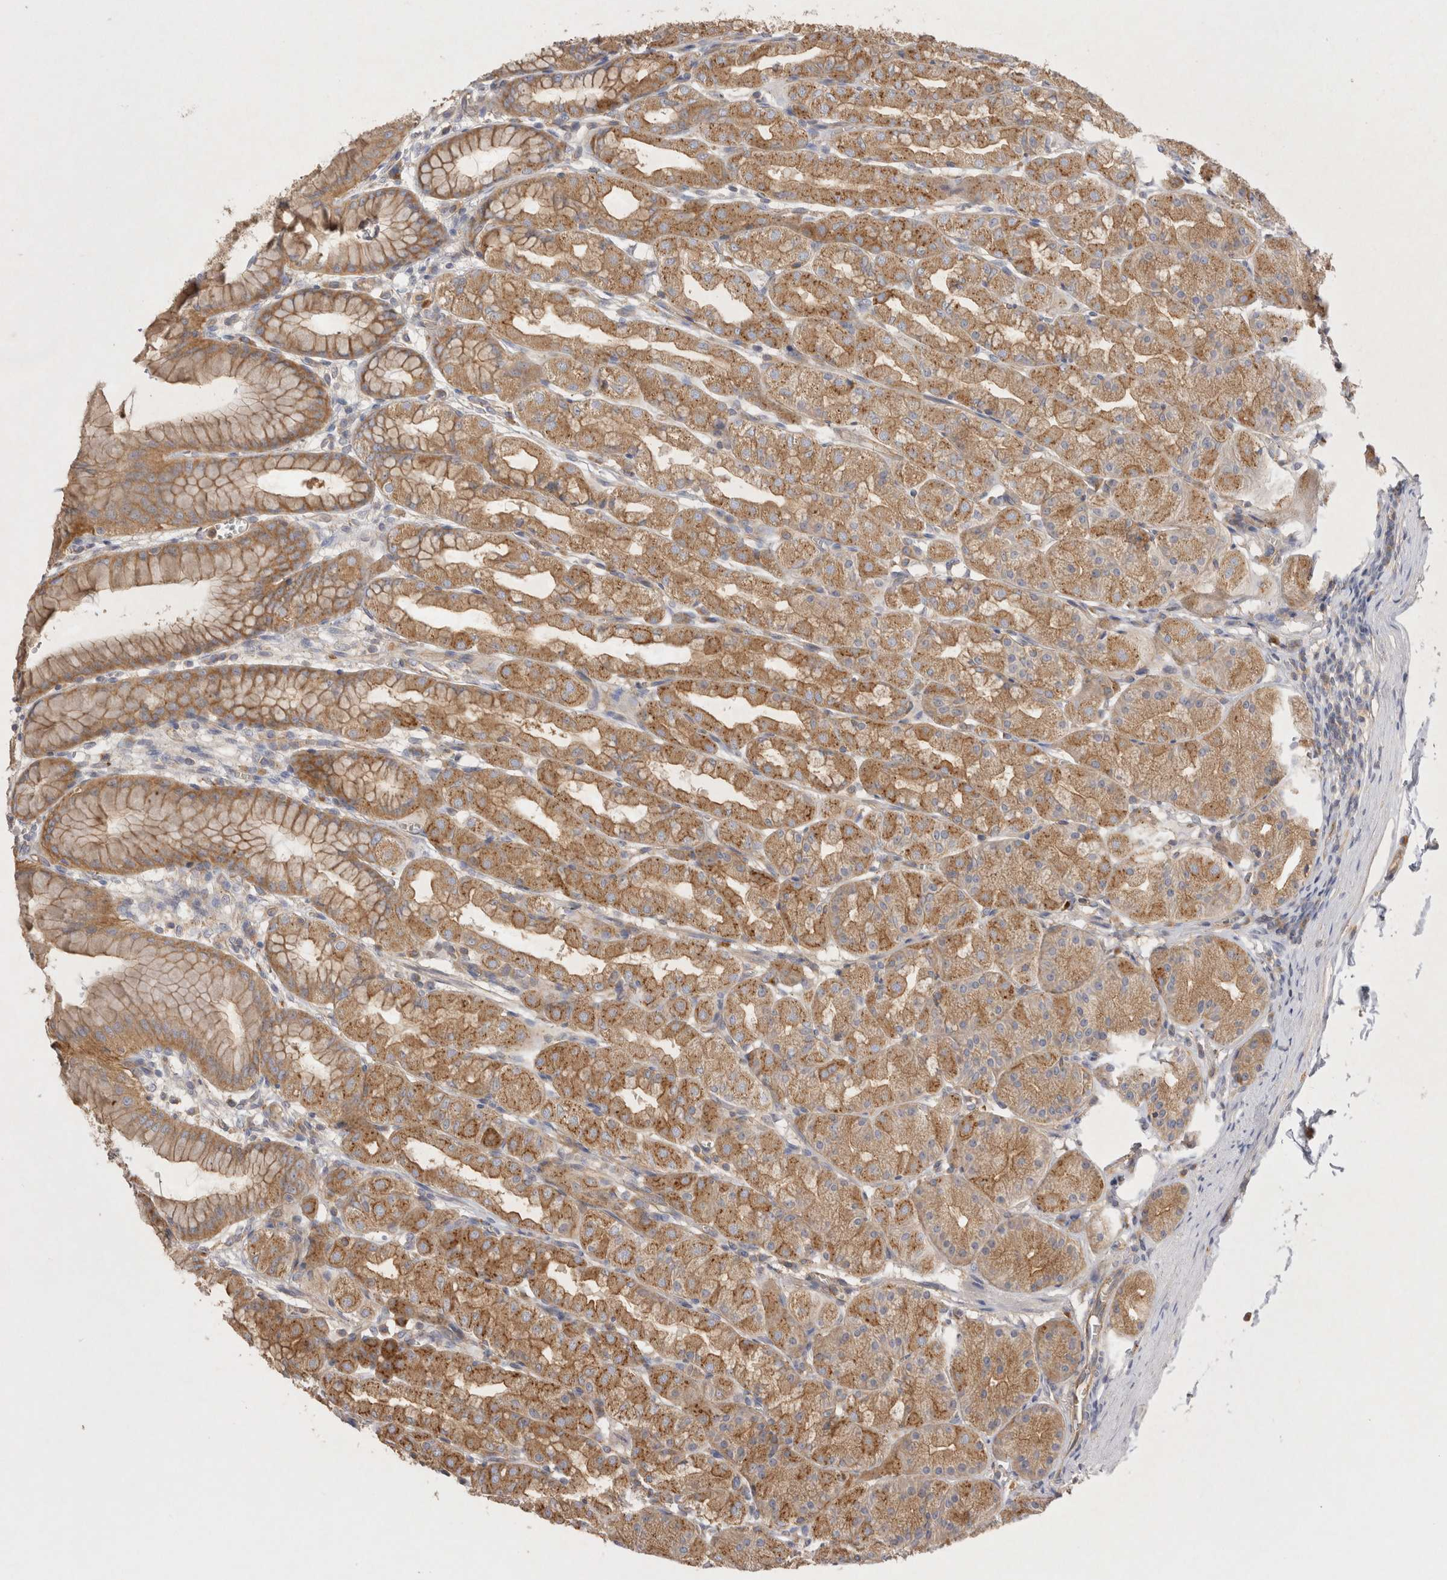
{"staining": {"intensity": "moderate", "quantity": ">75%", "location": "cytoplasmic/membranous"}, "tissue": "stomach", "cell_type": "Glandular cells", "image_type": "normal", "snomed": [{"axis": "morphology", "description": "Normal tissue, NOS"}, {"axis": "topography", "description": "Stomach"}], "caption": "DAB immunohistochemical staining of benign stomach shows moderate cytoplasmic/membranous protein expression in about >75% of glandular cells.", "gene": "CHMP6", "patient": {"sex": "male", "age": 42}}